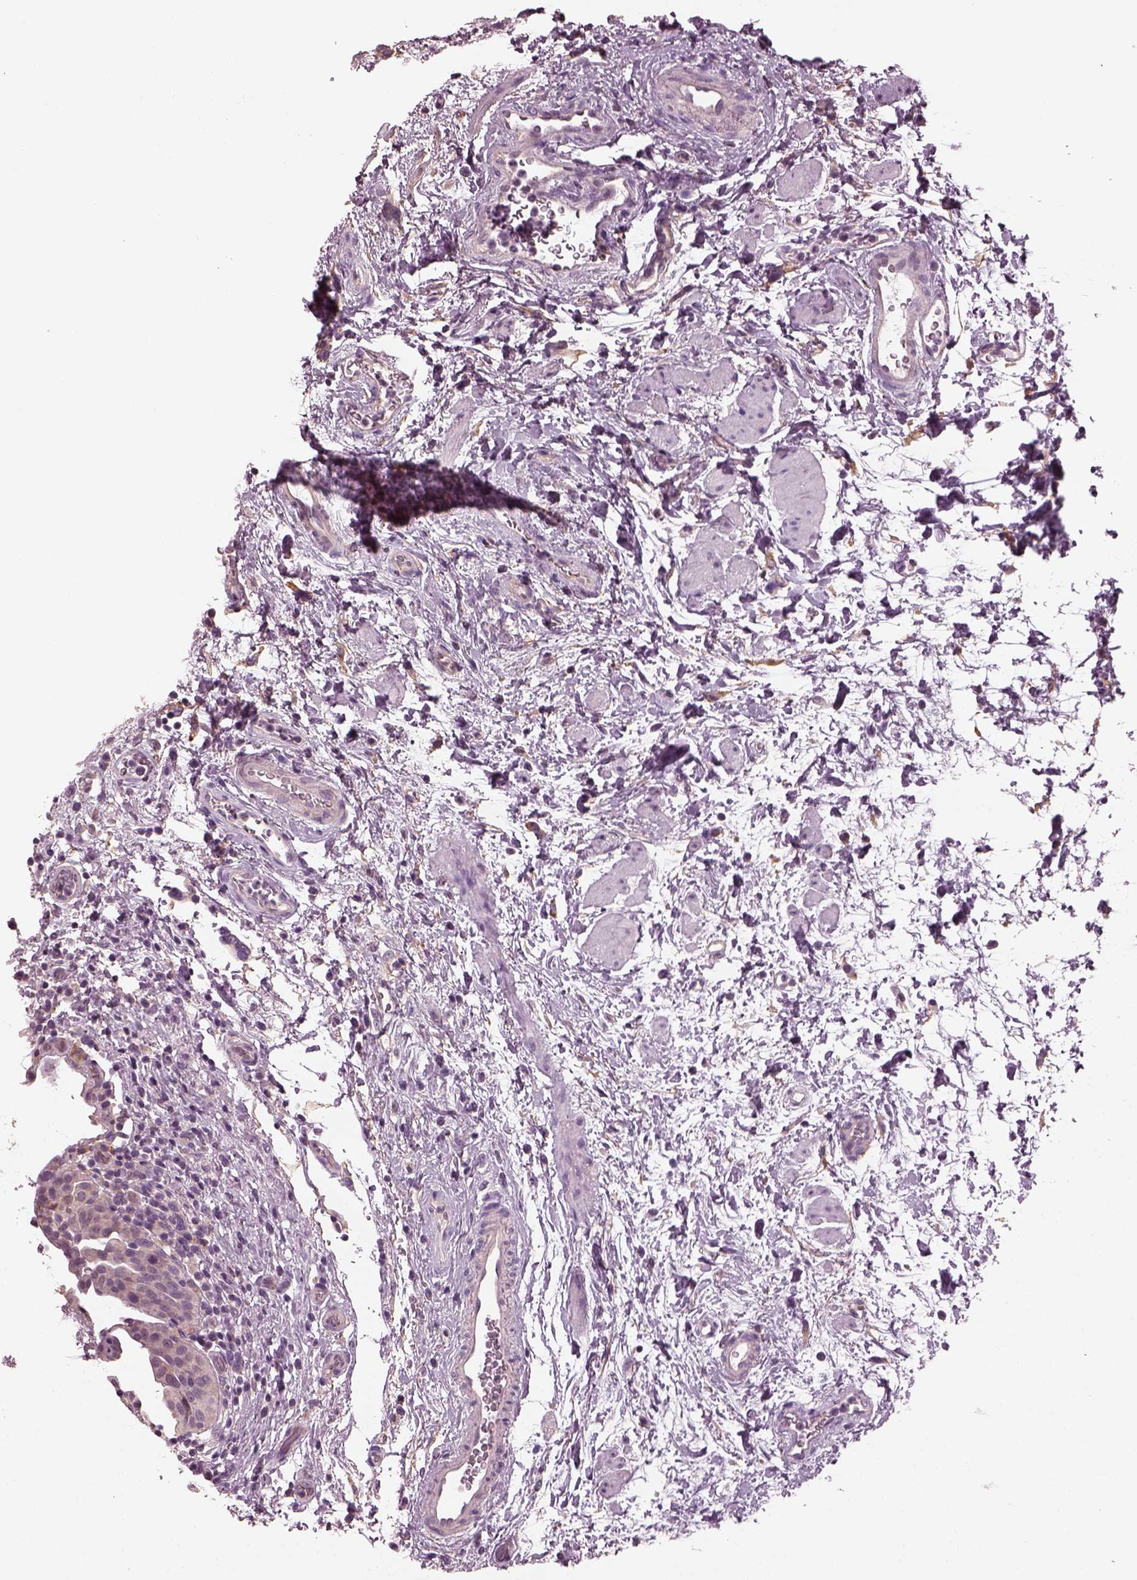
{"staining": {"intensity": "negative", "quantity": "none", "location": "none"}, "tissue": "urinary bladder", "cell_type": "Urothelial cells", "image_type": "normal", "snomed": [{"axis": "morphology", "description": "Normal tissue, NOS"}, {"axis": "topography", "description": "Urinary bladder"}], "caption": "This is an immunohistochemistry image of normal human urinary bladder. There is no positivity in urothelial cells.", "gene": "ODAD1", "patient": {"sex": "male", "age": 69}}